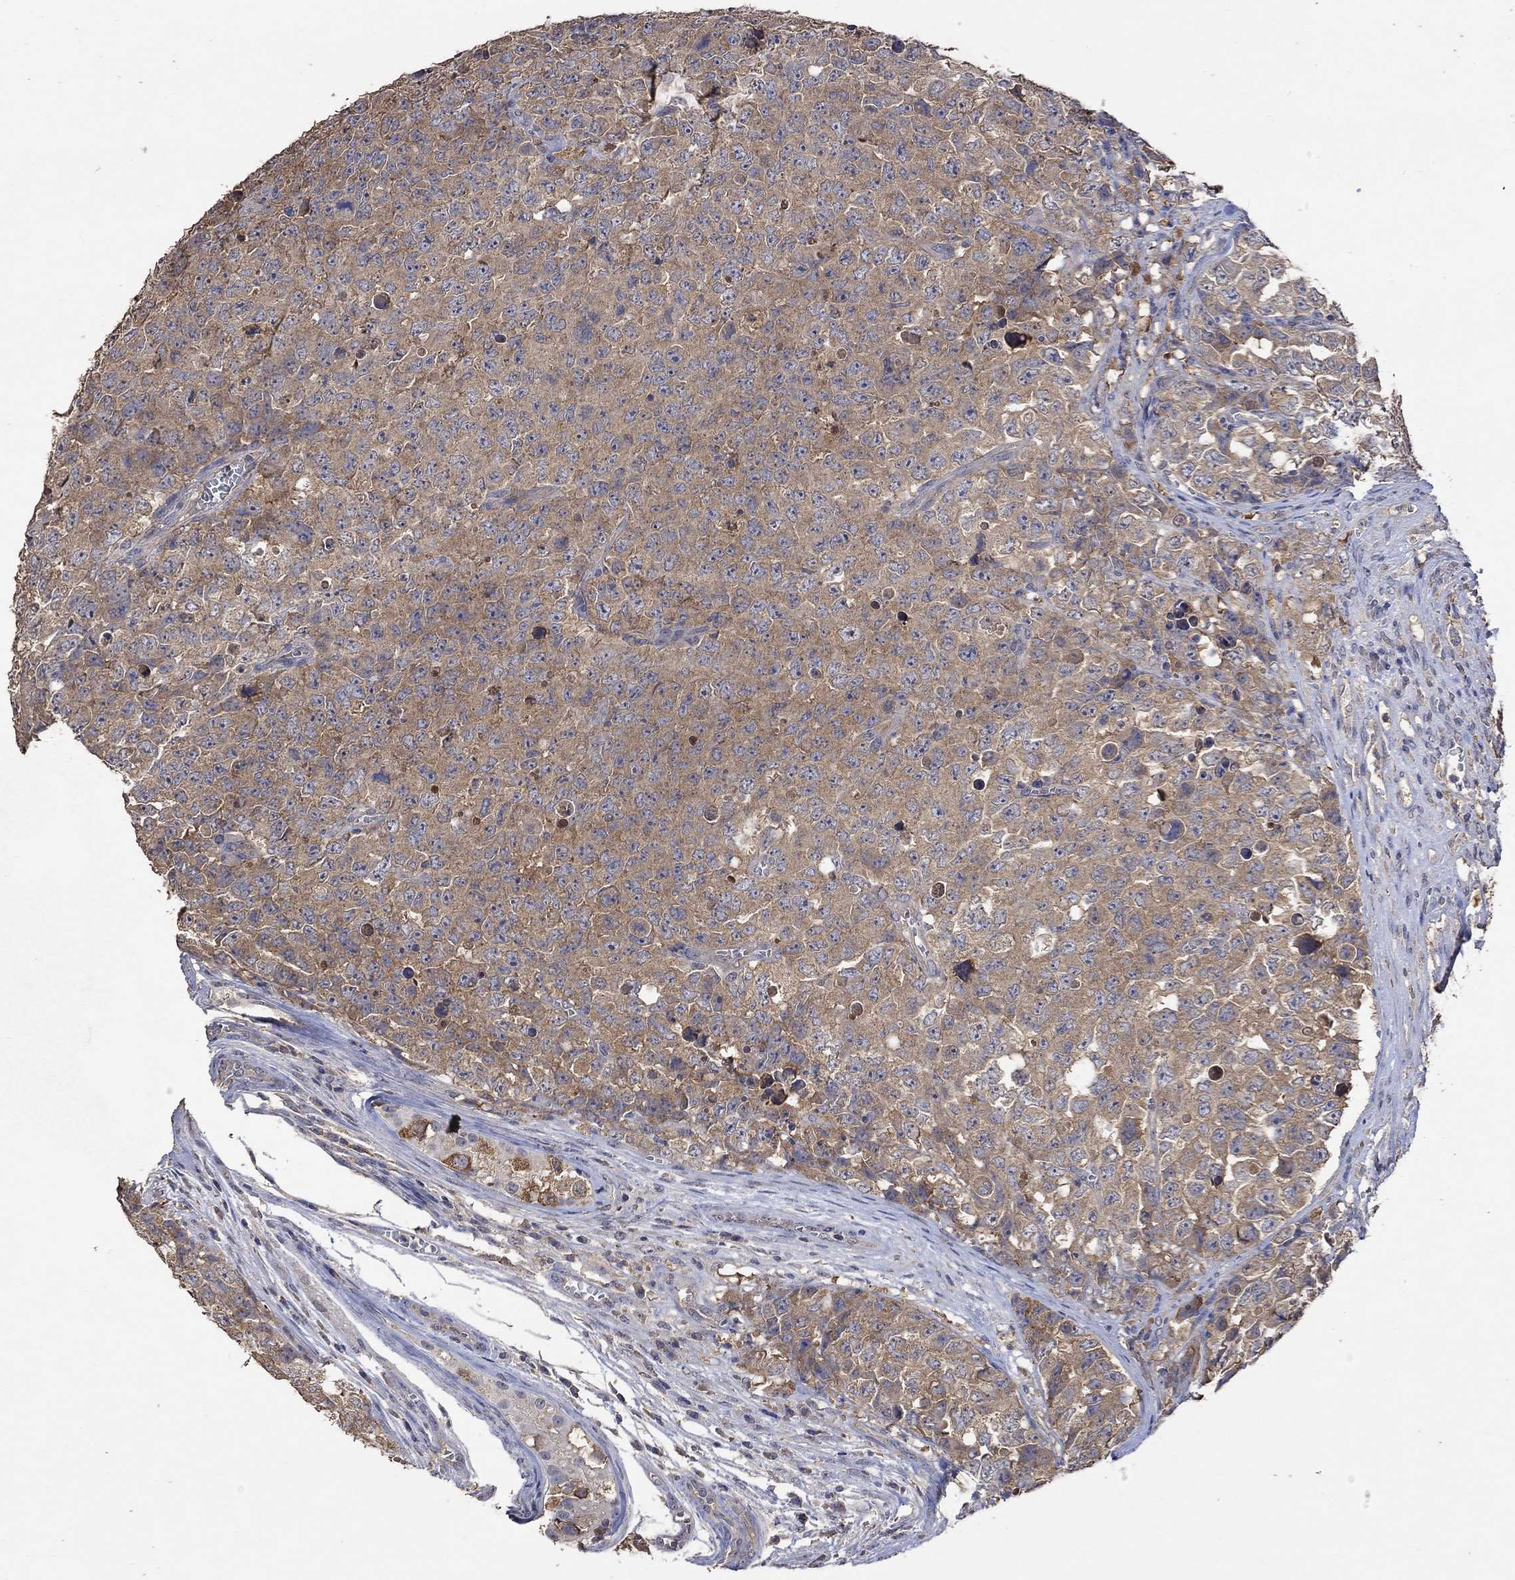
{"staining": {"intensity": "moderate", "quantity": ">75%", "location": "cytoplasmic/membranous"}, "tissue": "testis cancer", "cell_type": "Tumor cells", "image_type": "cancer", "snomed": [{"axis": "morphology", "description": "Carcinoma, Embryonal, NOS"}, {"axis": "topography", "description": "Testis"}], "caption": "The image displays immunohistochemical staining of testis embryonal carcinoma. There is moderate cytoplasmic/membranous staining is identified in about >75% of tumor cells.", "gene": "PTPN20", "patient": {"sex": "male", "age": 23}}